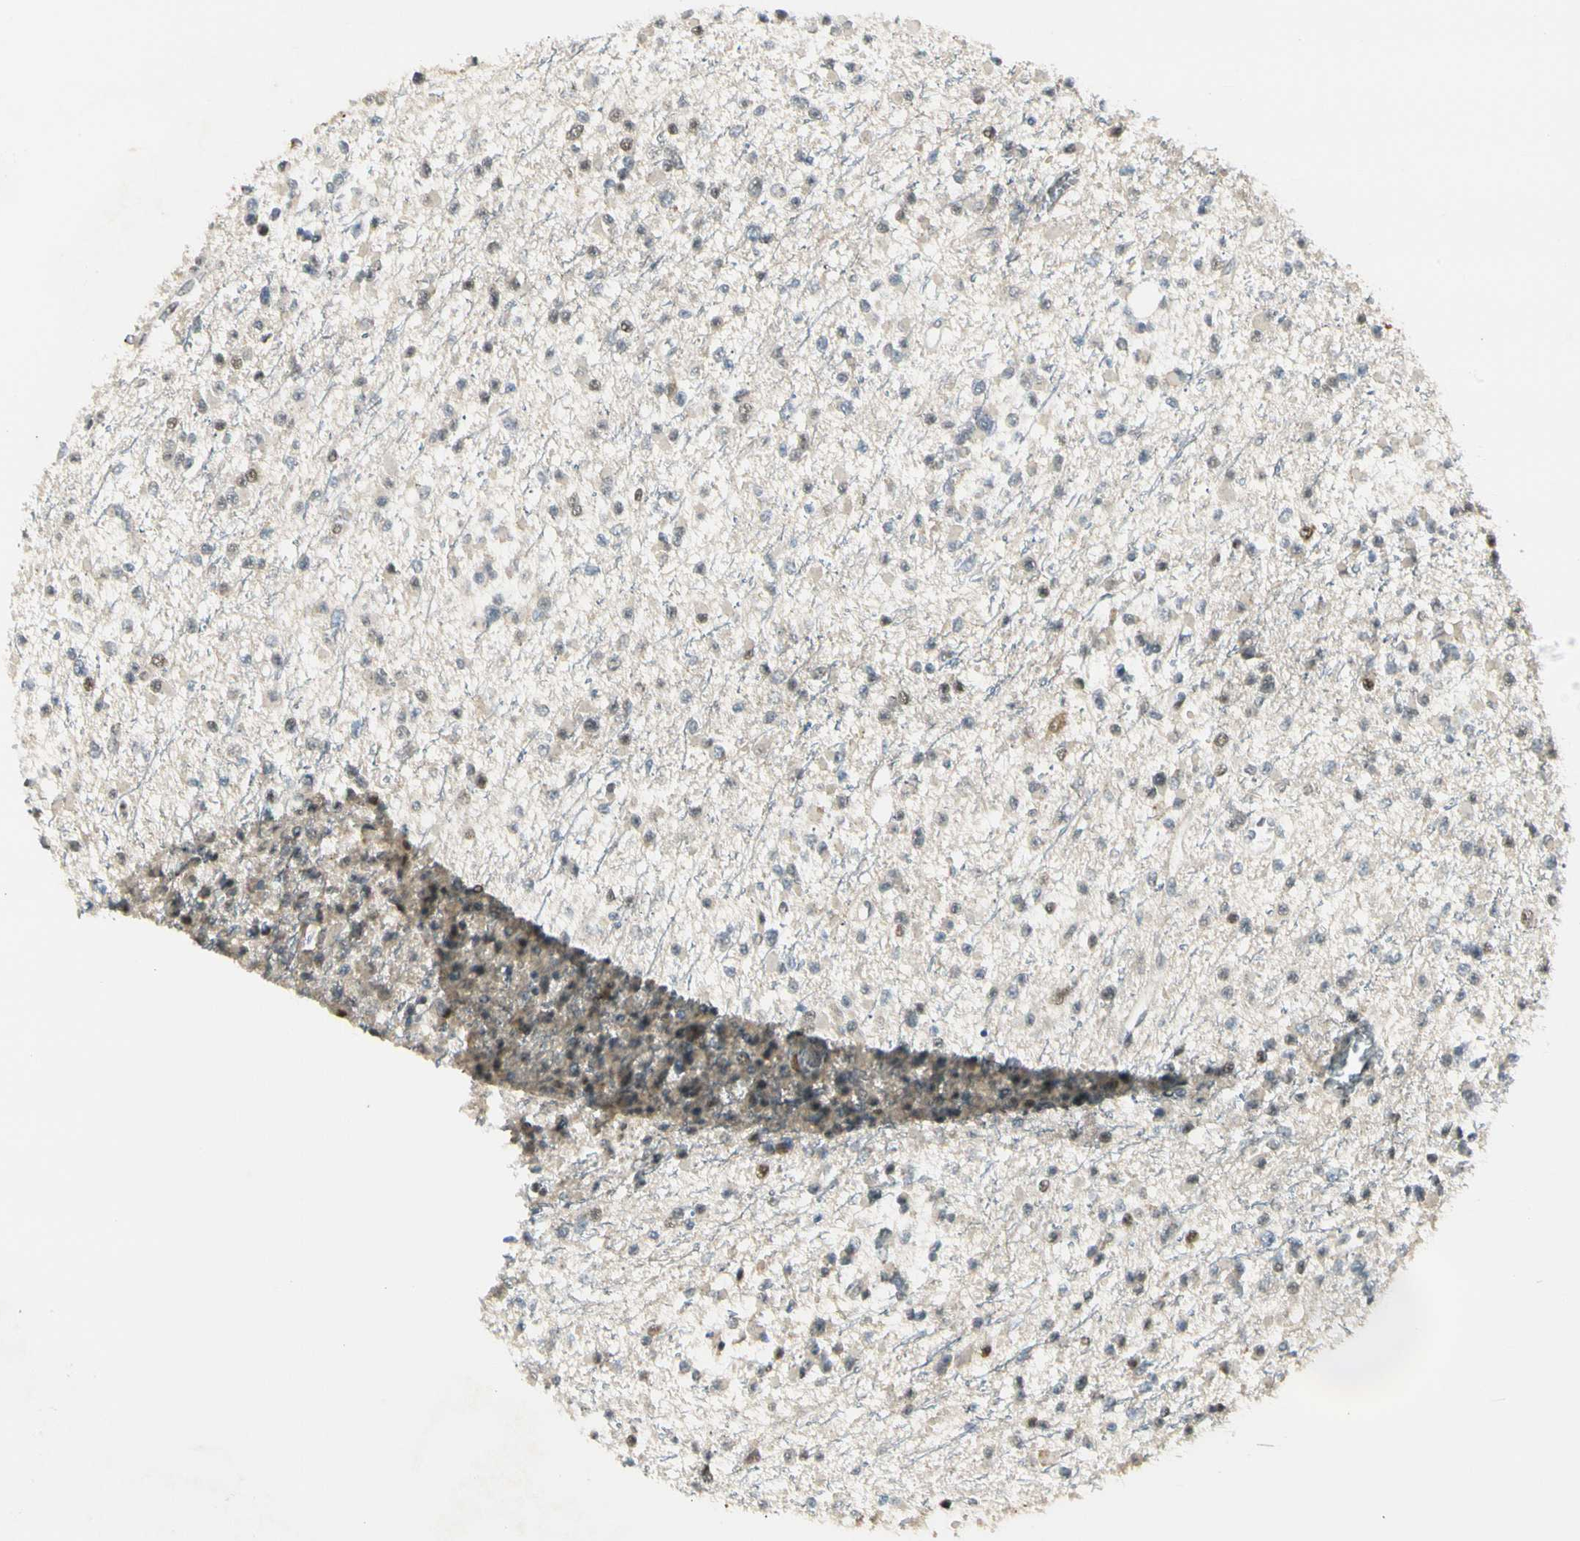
{"staining": {"intensity": "moderate", "quantity": "<25%", "location": "cytoplasmic/membranous,nuclear"}, "tissue": "glioma", "cell_type": "Tumor cells", "image_type": "cancer", "snomed": [{"axis": "morphology", "description": "Glioma, malignant, Low grade"}, {"axis": "topography", "description": "Brain"}], "caption": "Glioma tissue shows moderate cytoplasmic/membranous and nuclear positivity in approximately <25% of tumor cells", "gene": "ATXN1", "patient": {"sex": "female", "age": 22}}